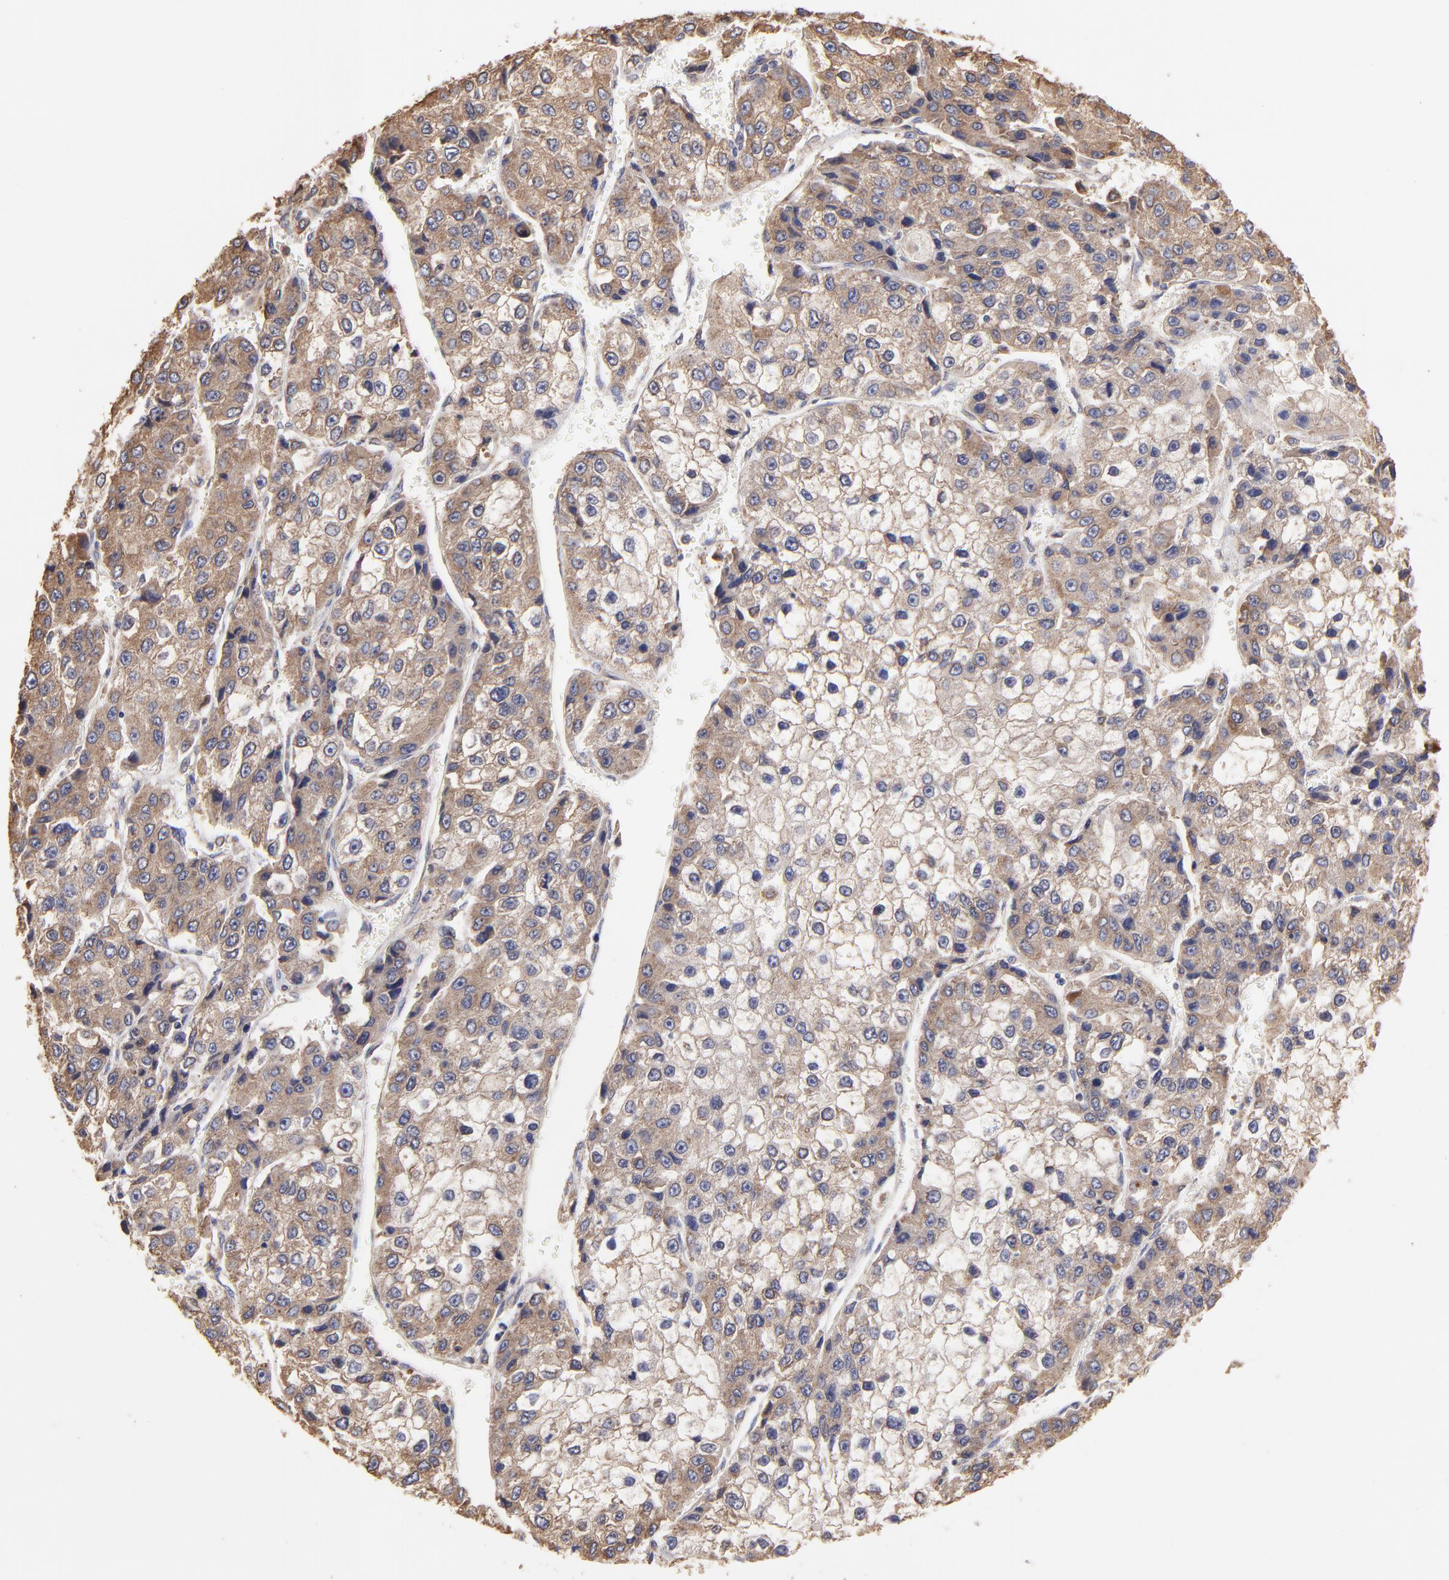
{"staining": {"intensity": "moderate", "quantity": ">75%", "location": "cytoplasmic/membranous"}, "tissue": "liver cancer", "cell_type": "Tumor cells", "image_type": "cancer", "snomed": [{"axis": "morphology", "description": "Carcinoma, Hepatocellular, NOS"}, {"axis": "topography", "description": "Liver"}], "caption": "Brown immunohistochemical staining in human liver cancer reveals moderate cytoplasmic/membranous positivity in about >75% of tumor cells.", "gene": "PFKM", "patient": {"sex": "female", "age": 66}}